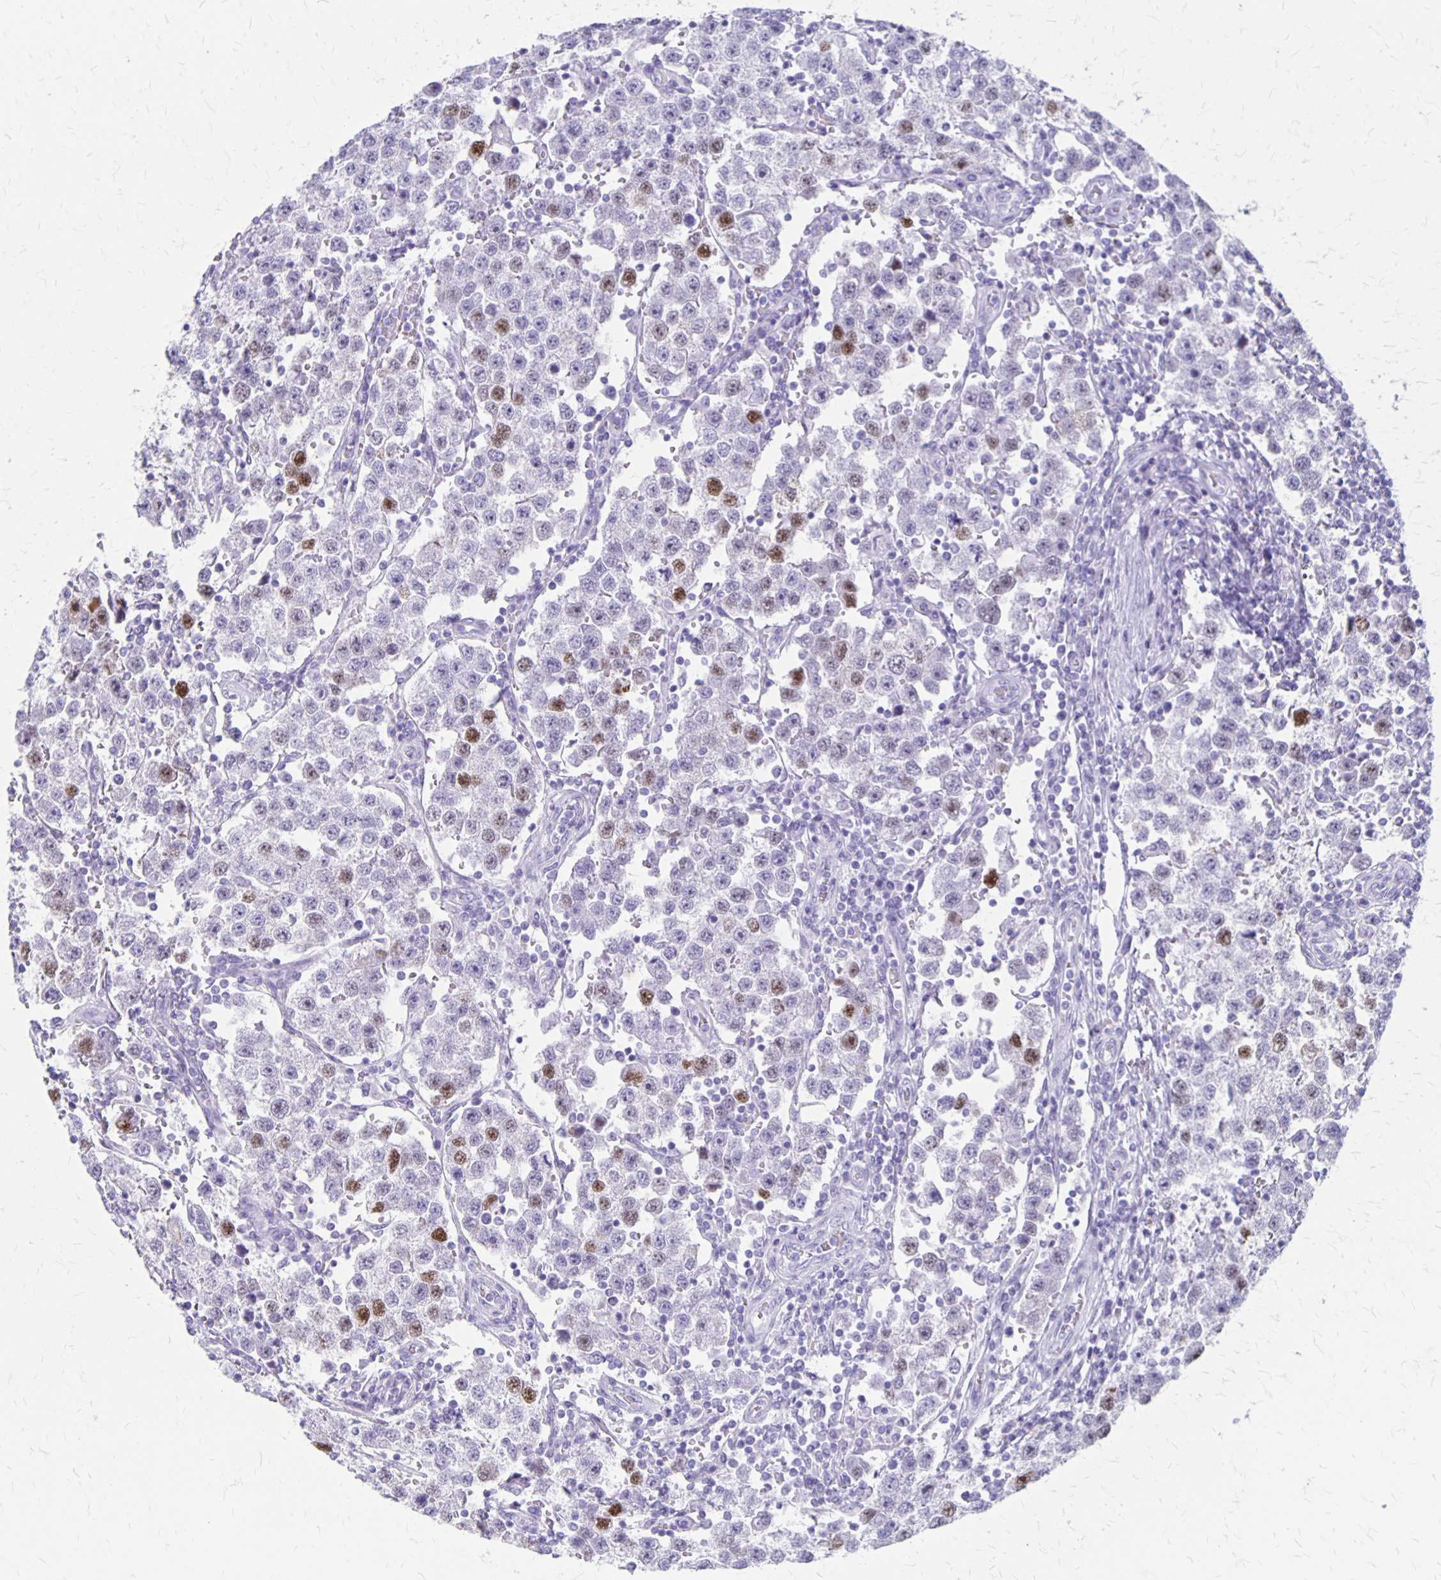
{"staining": {"intensity": "moderate", "quantity": "<25%", "location": "nuclear"}, "tissue": "testis cancer", "cell_type": "Tumor cells", "image_type": "cancer", "snomed": [{"axis": "morphology", "description": "Seminoma, NOS"}, {"axis": "topography", "description": "Testis"}], "caption": "Immunohistochemical staining of seminoma (testis) reveals low levels of moderate nuclear protein staining in about <25% of tumor cells.", "gene": "MAGEC2", "patient": {"sex": "male", "age": 37}}